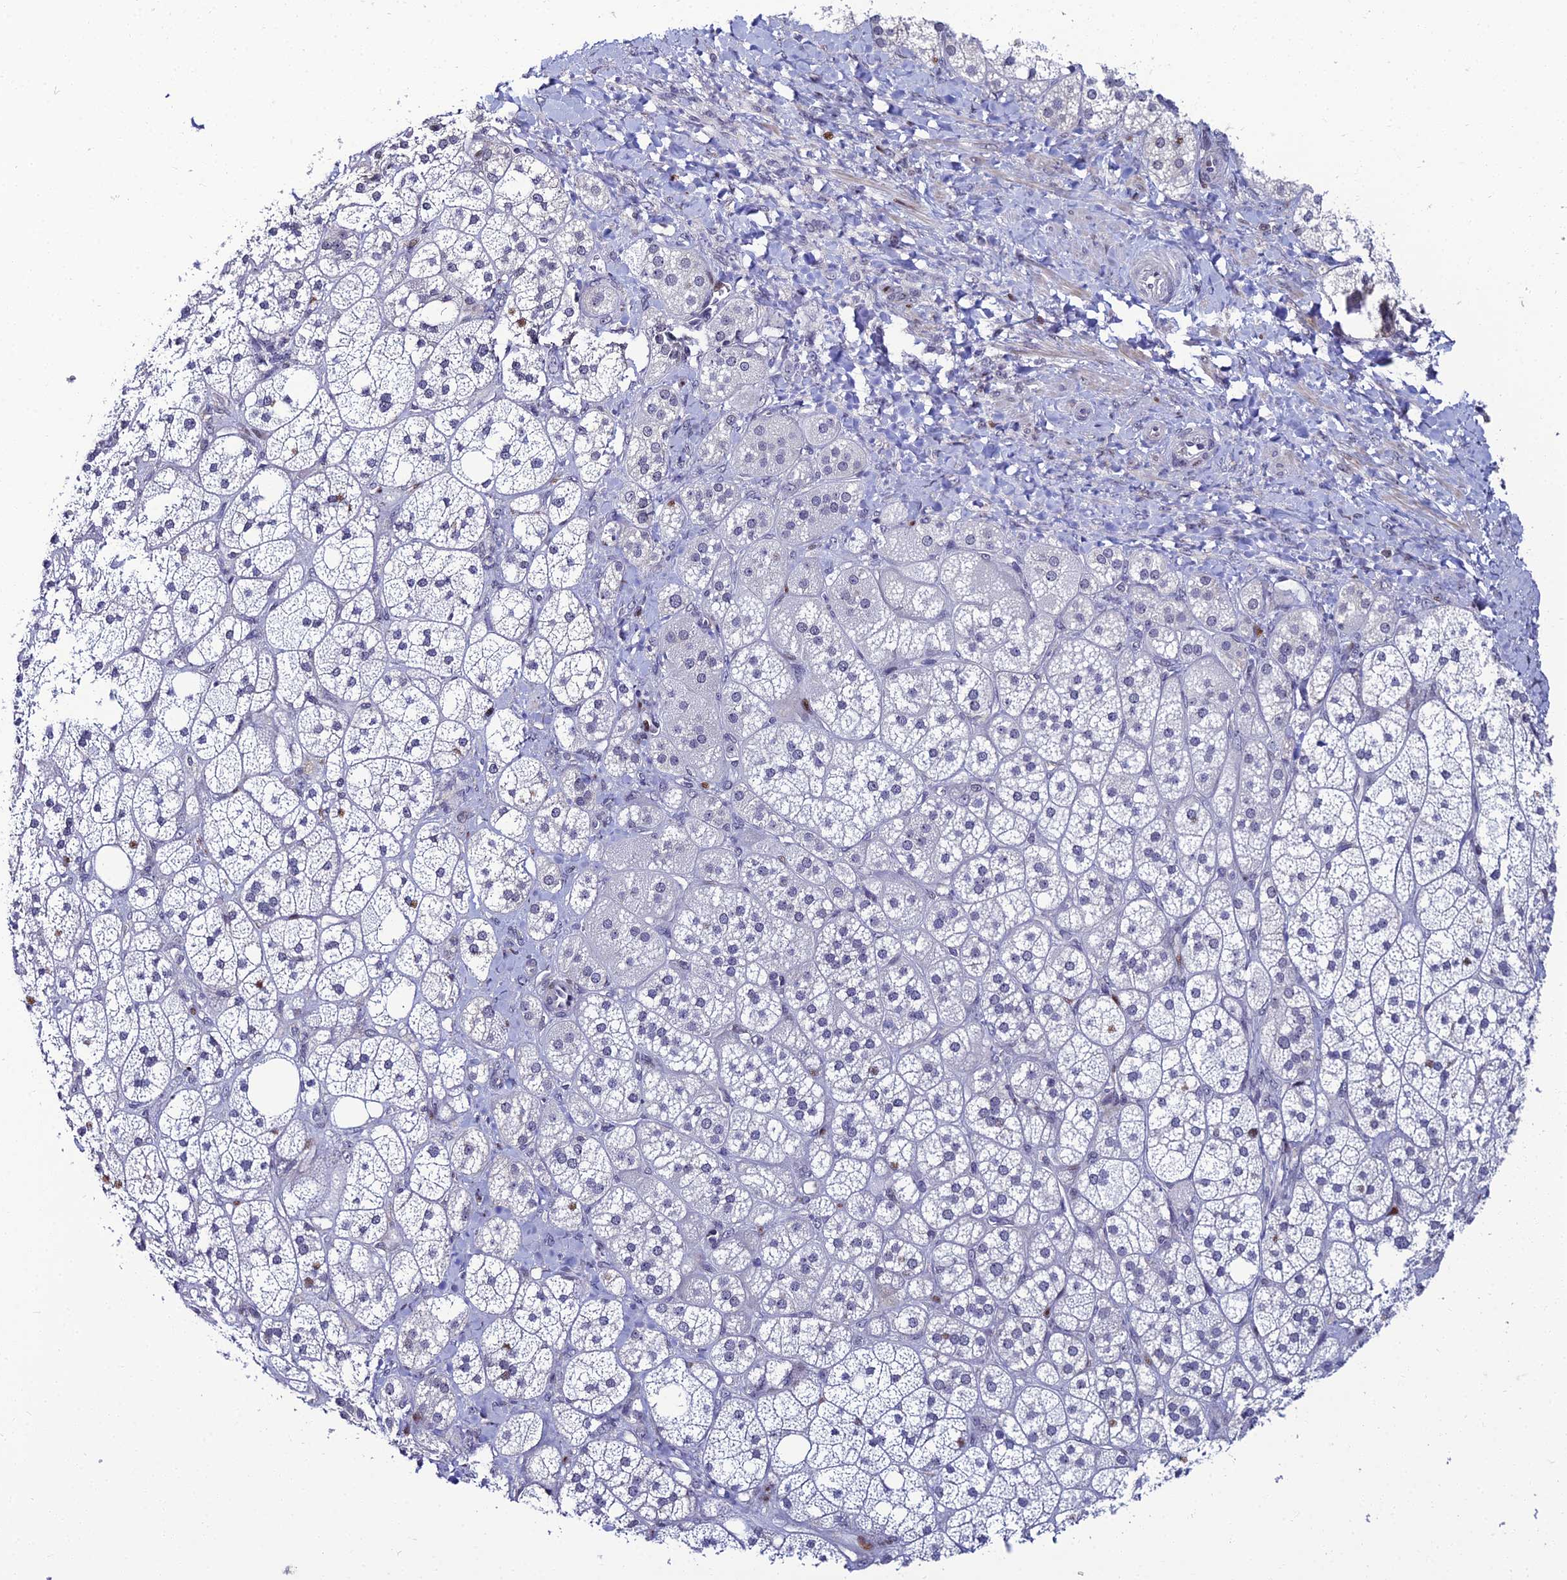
{"staining": {"intensity": "strong", "quantity": "25%-75%", "location": "nuclear"}, "tissue": "adrenal gland", "cell_type": "Glandular cells", "image_type": "normal", "snomed": [{"axis": "morphology", "description": "Normal tissue, NOS"}, {"axis": "topography", "description": "Adrenal gland"}], "caption": "There is high levels of strong nuclear positivity in glandular cells of unremarkable adrenal gland, as demonstrated by immunohistochemical staining (brown color).", "gene": "TAF9B", "patient": {"sex": "male", "age": 61}}